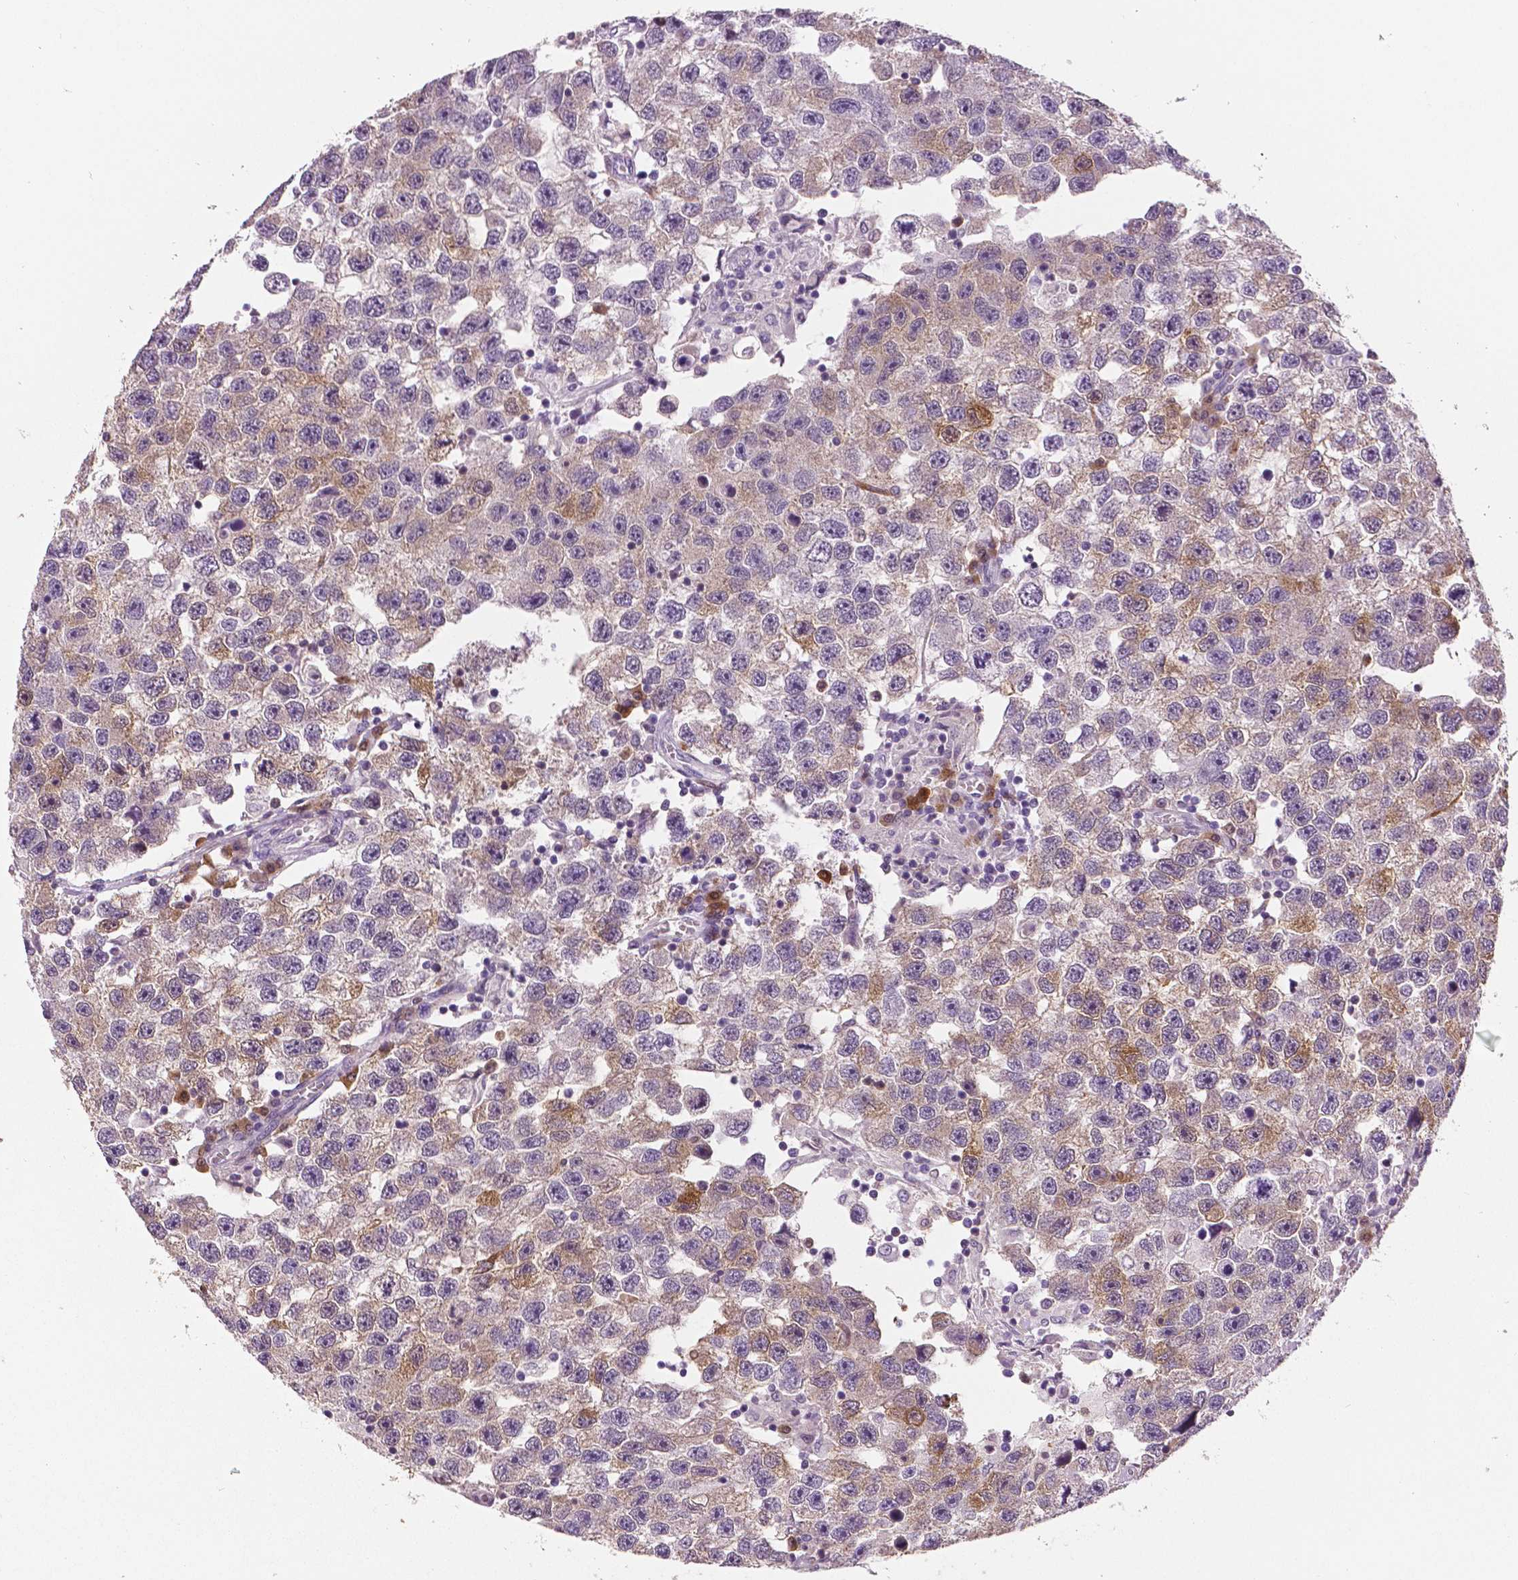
{"staining": {"intensity": "weak", "quantity": ">75%", "location": "cytoplasmic/membranous"}, "tissue": "testis cancer", "cell_type": "Tumor cells", "image_type": "cancer", "snomed": [{"axis": "morphology", "description": "Seminoma, NOS"}, {"axis": "topography", "description": "Testis"}], "caption": "Human testis cancer (seminoma) stained with a brown dye exhibits weak cytoplasmic/membranous positive staining in about >75% of tumor cells.", "gene": "PHGDH", "patient": {"sex": "male", "age": 26}}